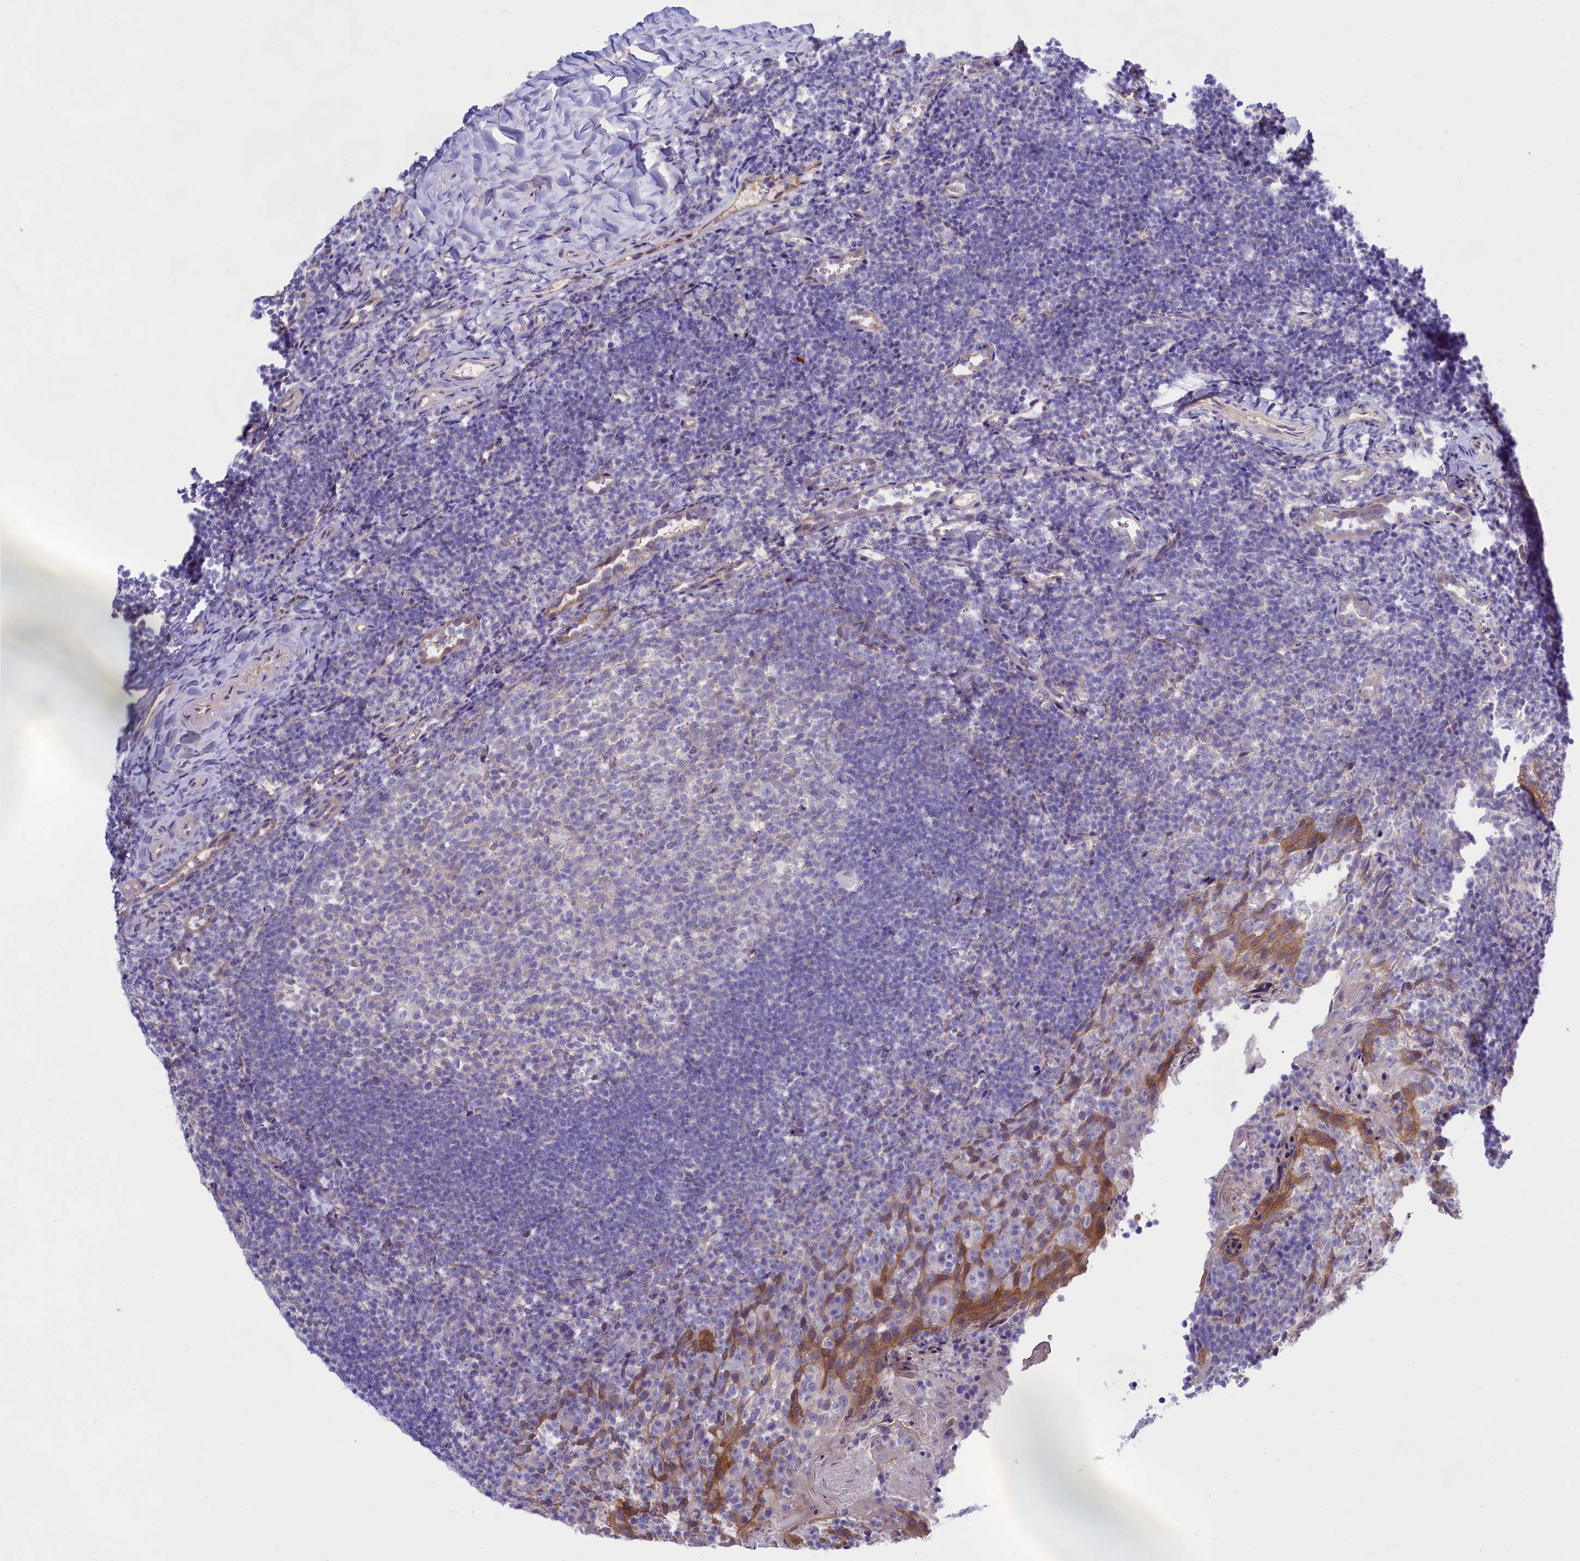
{"staining": {"intensity": "weak", "quantity": "<25%", "location": "cytoplasmic/membranous"}, "tissue": "tonsil", "cell_type": "Germinal center cells", "image_type": "normal", "snomed": [{"axis": "morphology", "description": "Normal tissue, NOS"}, {"axis": "topography", "description": "Tonsil"}], "caption": "This image is of normal tonsil stained with immunohistochemistry (IHC) to label a protein in brown with the nuclei are counter-stained blue. There is no staining in germinal center cells. (Brightfield microscopy of DAB immunohistochemistry (IHC) at high magnification).", "gene": "PPP1R13L", "patient": {"sex": "female", "age": 10}}